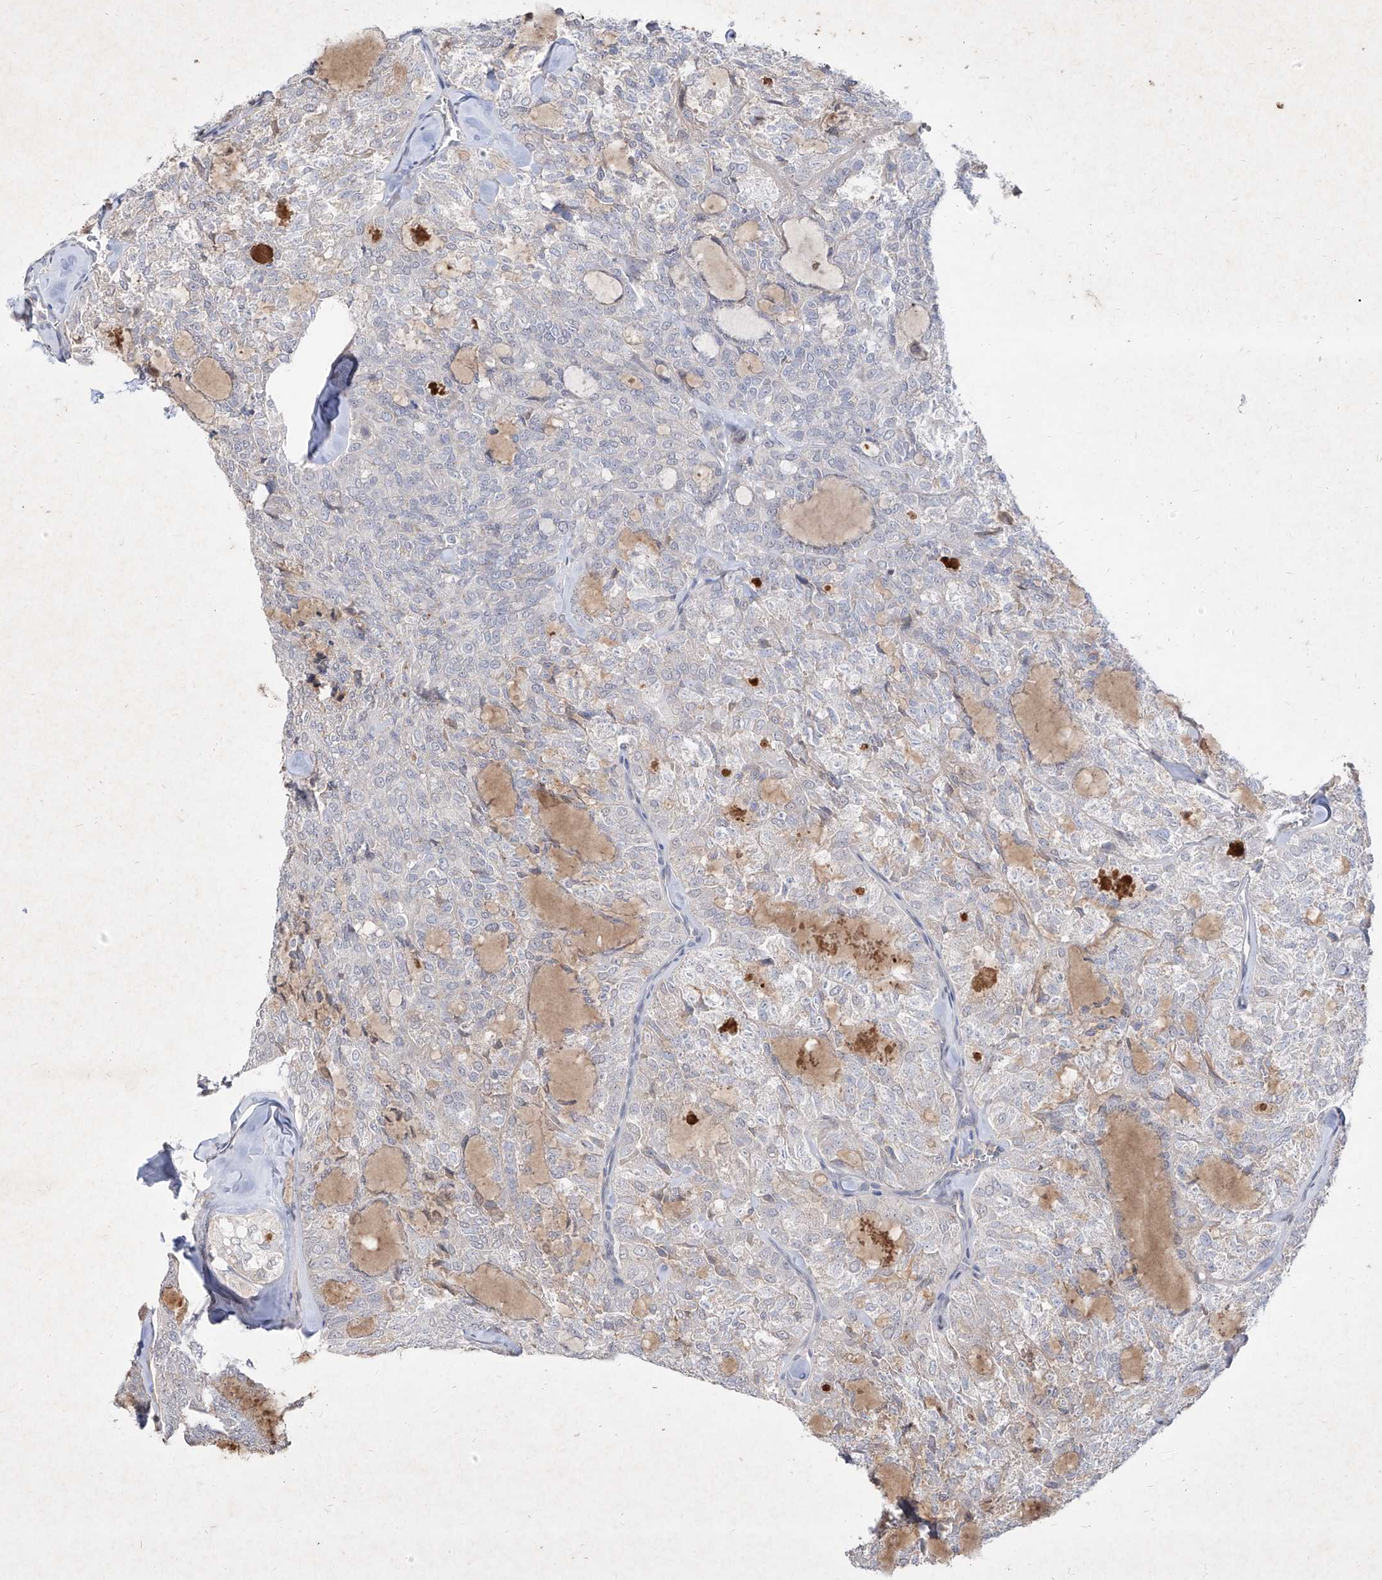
{"staining": {"intensity": "weak", "quantity": "25%-75%", "location": "cytoplasmic/membranous"}, "tissue": "thyroid cancer", "cell_type": "Tumor cells", "image_type": "cancer", "snomed": [{"axis": "morphology", "description": "Follicular adenoma carcinoma, NOS"}, {"axis": "topography", "description": "Thyroid gland"}], "caption": "Tumor cells demonstrate weak cytoplasmic/membranous expression in approximately 25%-75% of cells in thyroid cancer.", "gene": "C4A", "patient": {"sex": "male", "age": 75}}